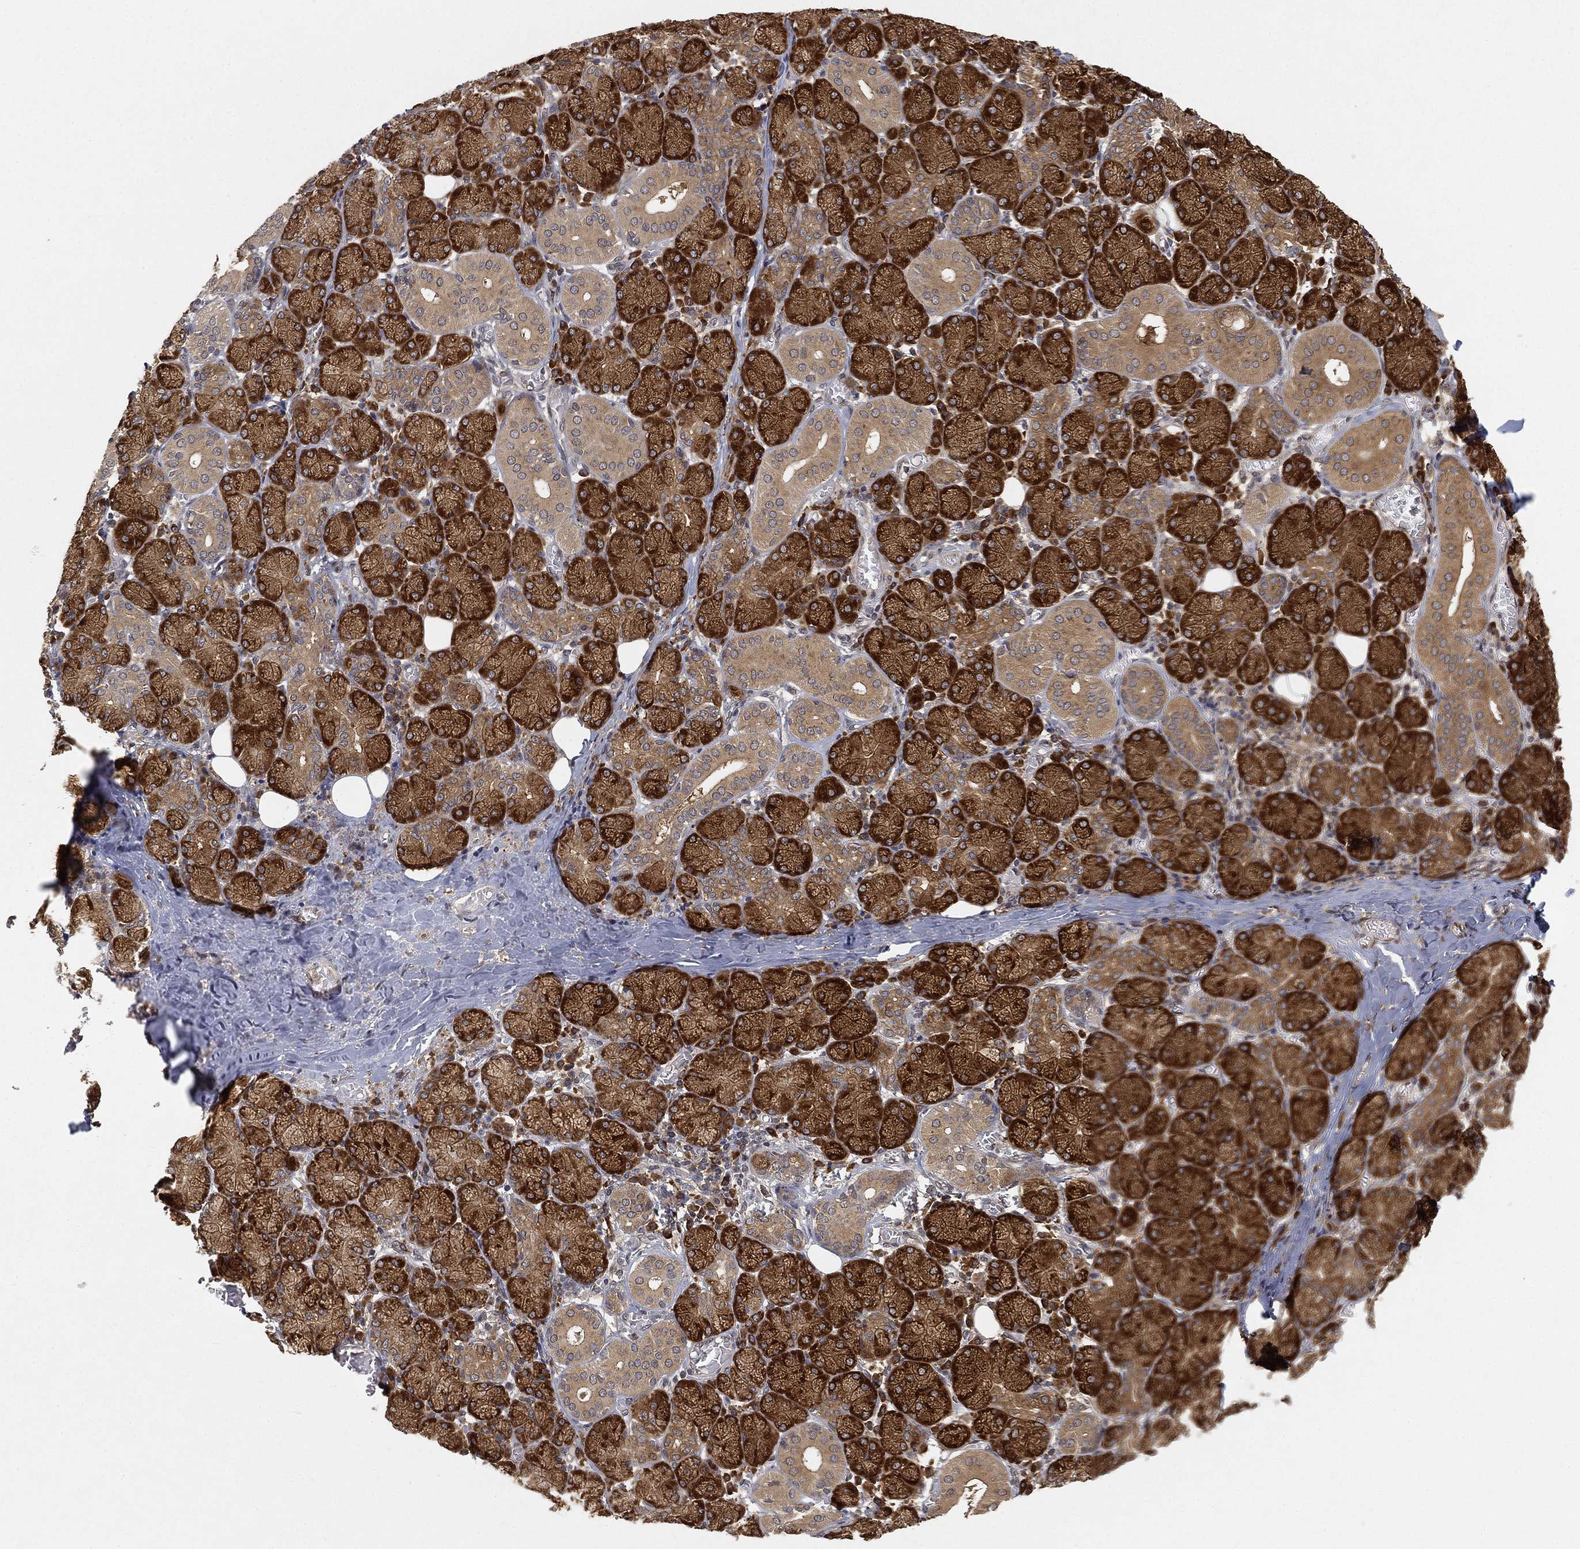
{"staining": {"intensity": "strong", "quantity": ">75%", "location": "cytoplasmic/membranous"}, "tissue": "salivary gland", "cell_type": "Glandular cells", "image_type": "normal", "snomed": [{"axis": "morphology", "description": "Normal tissue, NOS"}, {"axis": "topography", "description": "Salivary gland"}, {"axis": "topography", "description": "Peripheral nerve tissue"}], "caption": "This micrograph reveals immunohistochemistry (IHC) staining of unremarkable human salivary gland, with high strong cytoplasmic/membranous expression in about >75% of glandular cells.", "gene": "UBA5", "patient": {"sex": "female", "age": 24}}